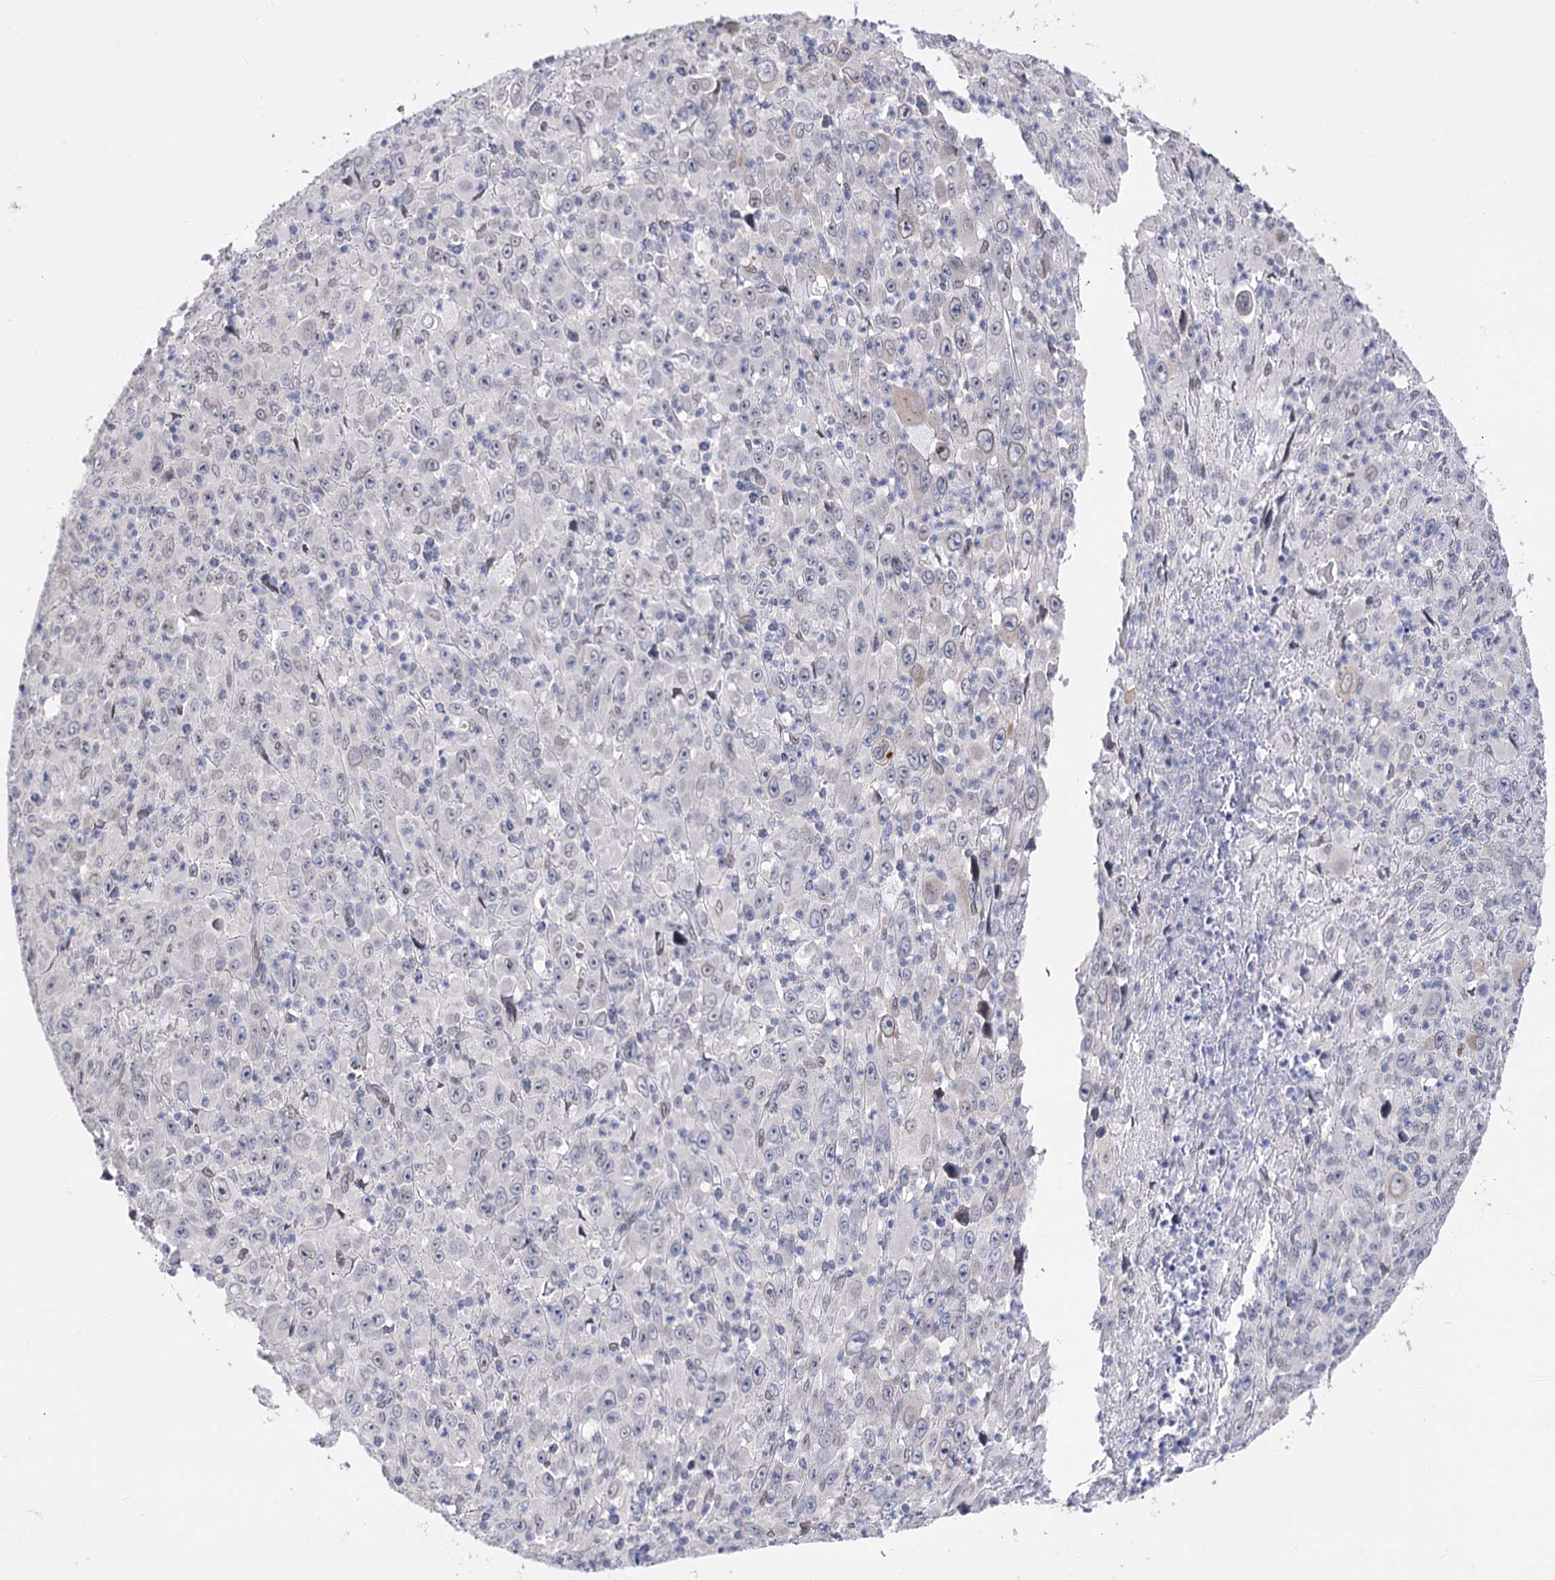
{"staining": {"intensity": "negative", "quantity": "none", "location": "none"}, "tissue": "melanoma", "cell_type": "Tumor cells", "image_type": "cancer", "snomed": [{"axis": "morphology", "description": "Malignant melanoma, Metastatic site"}, {"axis": "topography", "description": "Skin"}], "caption": "The histopathology image exhibits no significant expression in tumor cells of malignant melanoma (metastatic site).", "gene": "TMEM201", "patient": {"sex": "female", "age": 56}}